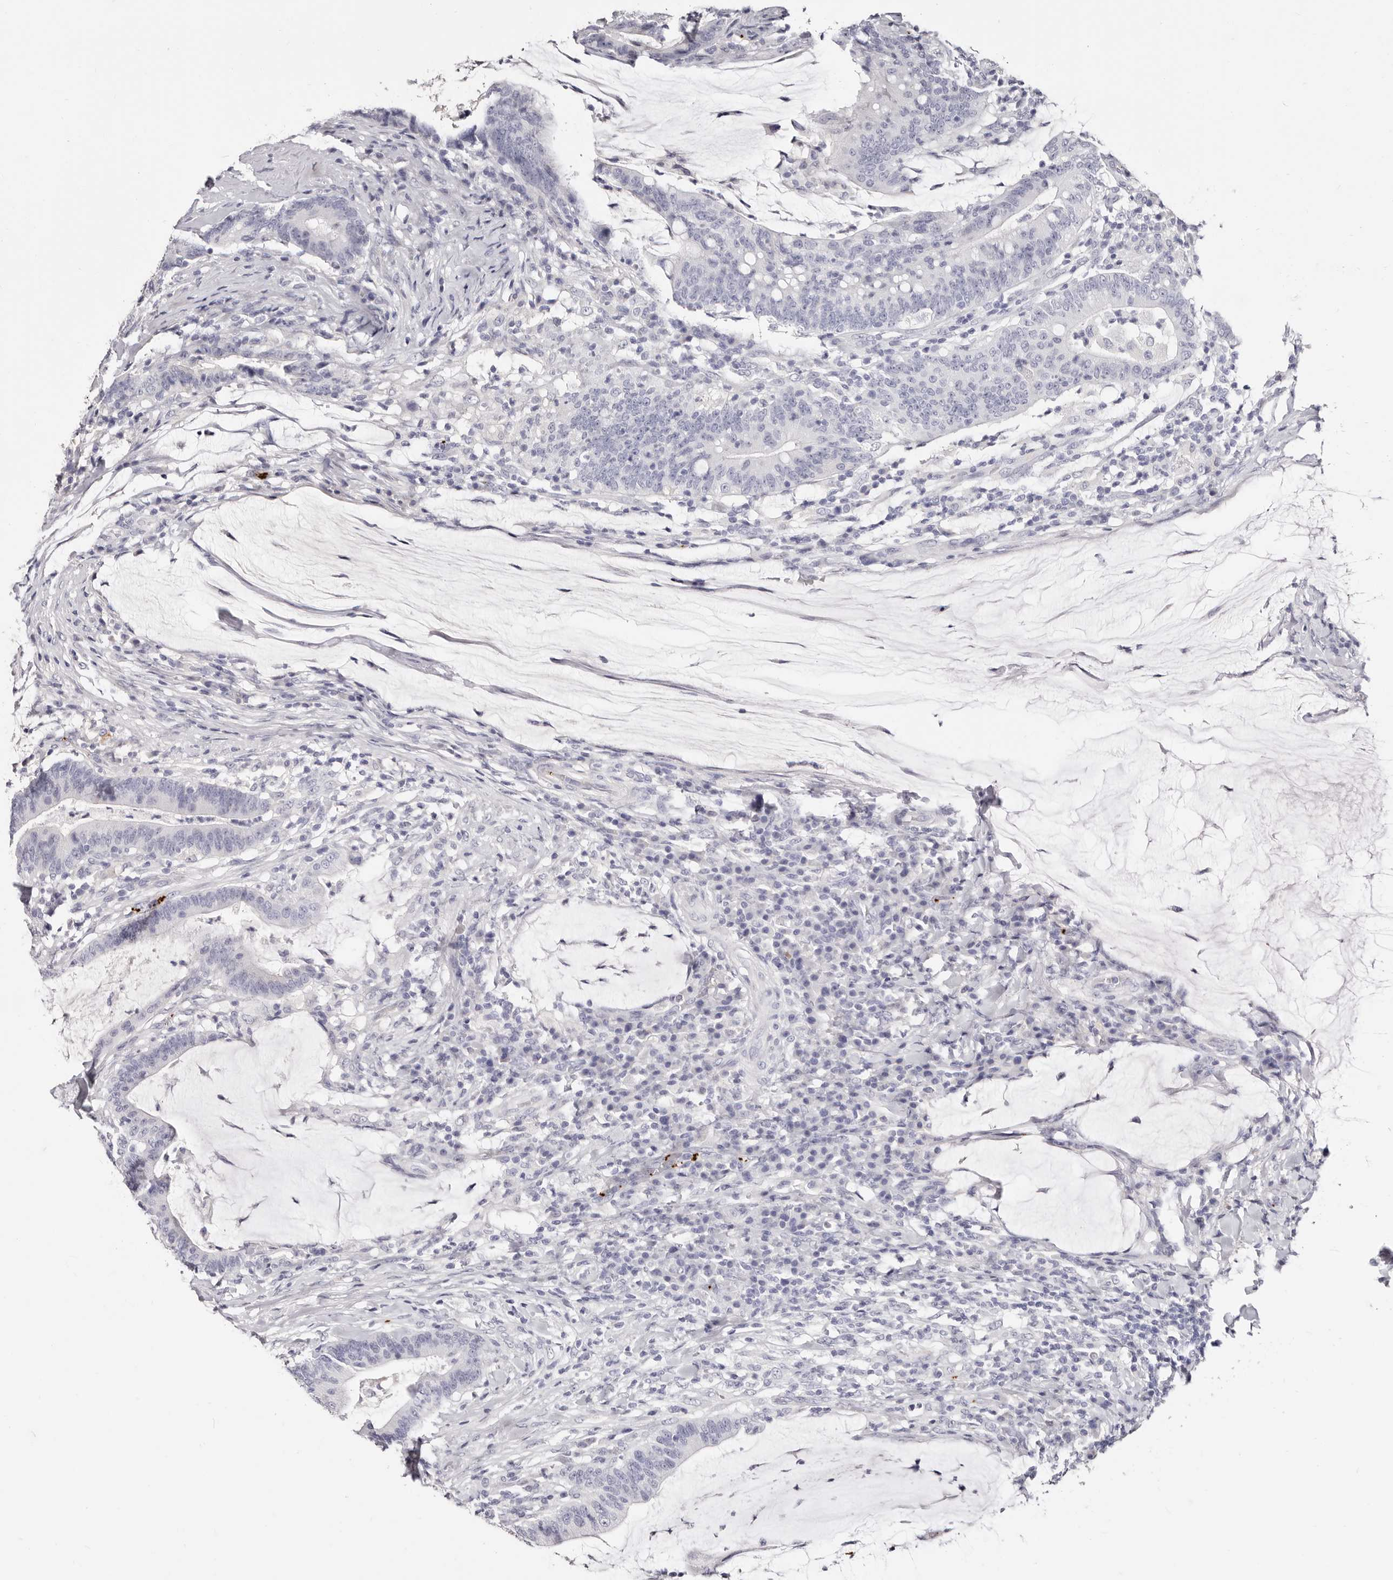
{"staining": {"intensity": "negative", "quantity": "none", "location": "none"}, "tissue": "colorectal cancer", "cell_type": "Tumor cells", "image_type": "cancer", "snomed": [{"axis": "morphology", "description": "Normal tissue, NOS"}, {"axis": "morphology", "description": "Adenocarcinoma, NOS"}, {"axis": "topography", "description": "Colon"}], "caption": "A high-resolution micrograph shows immunohistochemistry (IHC) staining of adenocarcinoma (colorectal), which reveals no significant staining in tumor cells. The staining was performed using DAB to visualize the protein expression in brown, while the nuclei were stained in blue with hematoxylin (Magnification: 20x).", "gene": "PF4", "patient": {"sex": "female", "age": 66}}